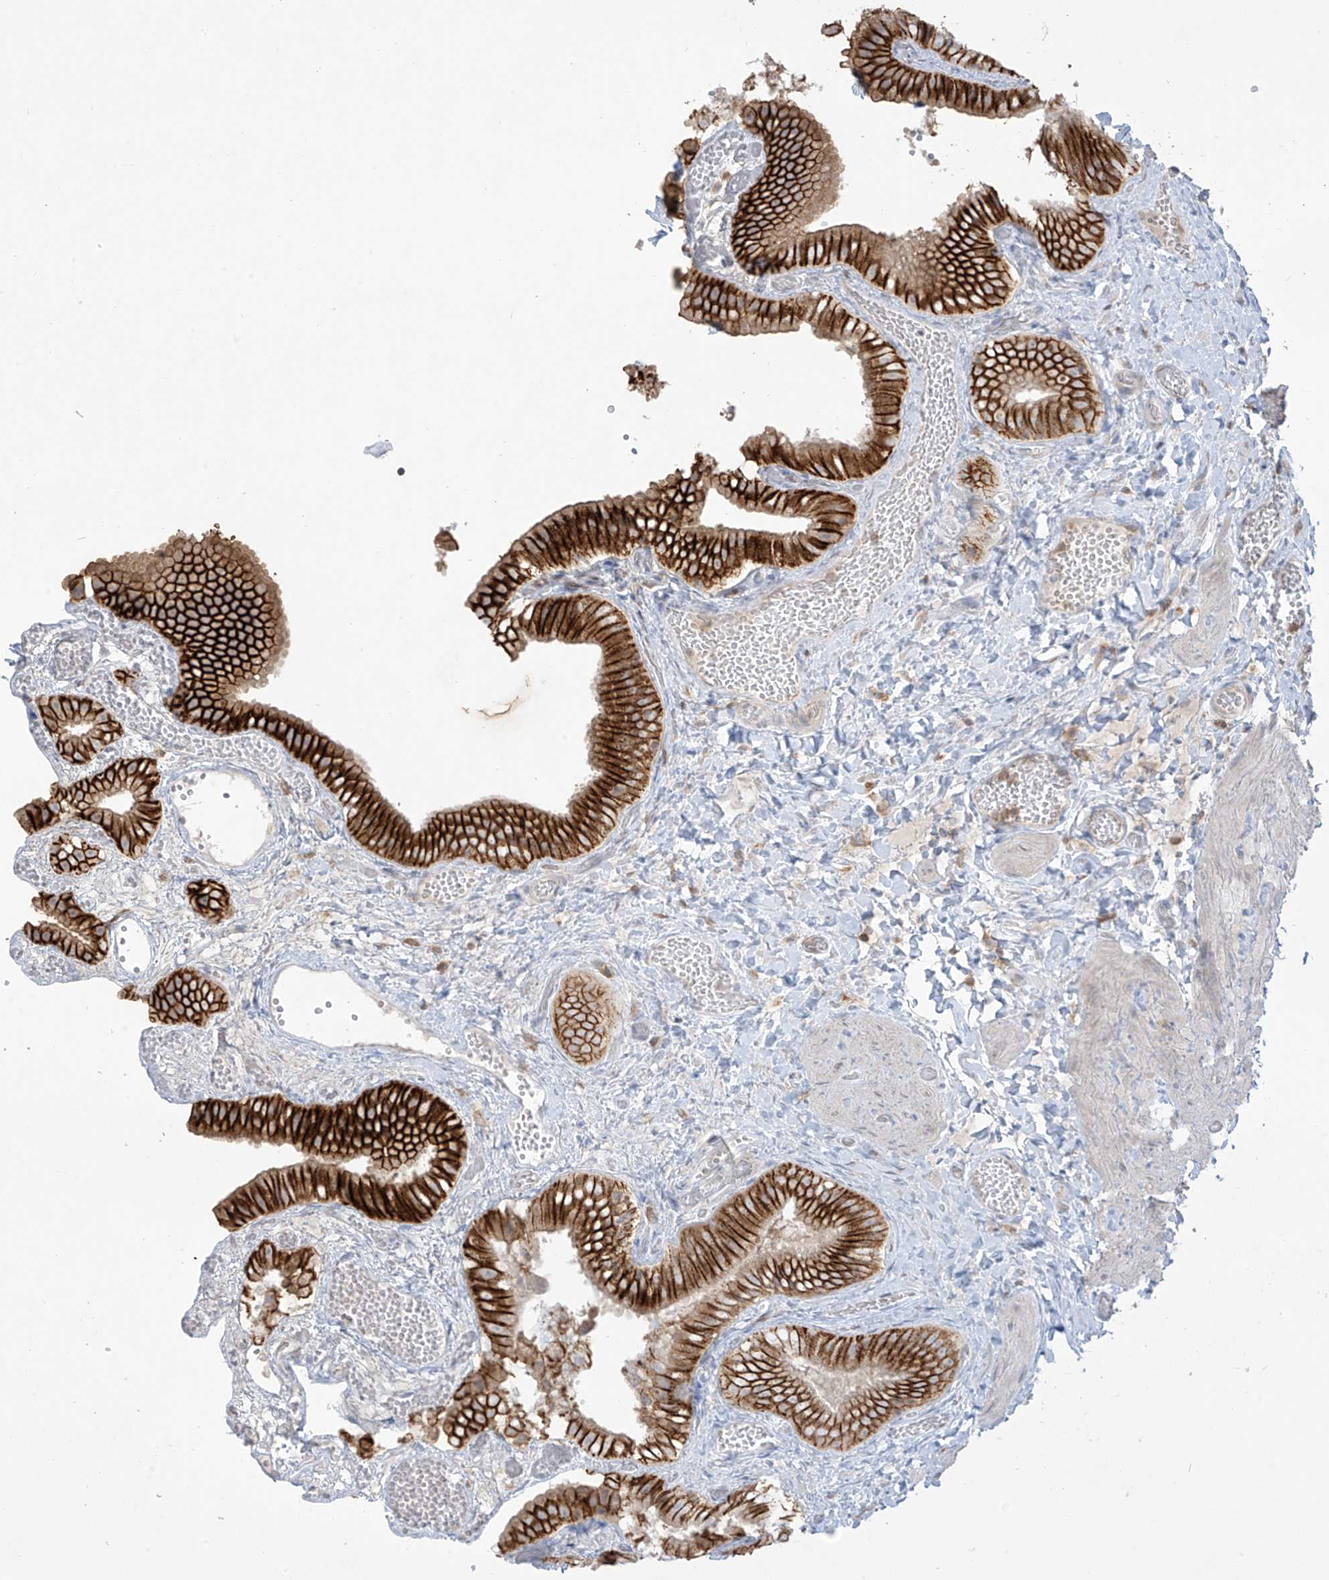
{"staining": {"intensity": "strong", "quantity": ">75%", "location": "cytoplasmic/membranous"}, "tissue": "gallbladder", "cell_type": "Glandular cells", "image_type": "normal", "snomed": [{"axis": "morphology", "description": "Normal tissue, NOS"}, {"axis": "topography", "description": "Gallbladder"}], "caption": "Gallbladder stained for a protein (brown) demonstrates strong cytoplasmic/membranous positive positivity in about >75% of glandular cells.", "gene": "ANGEL2", "patient": {"sex": "female", "age": 64}}